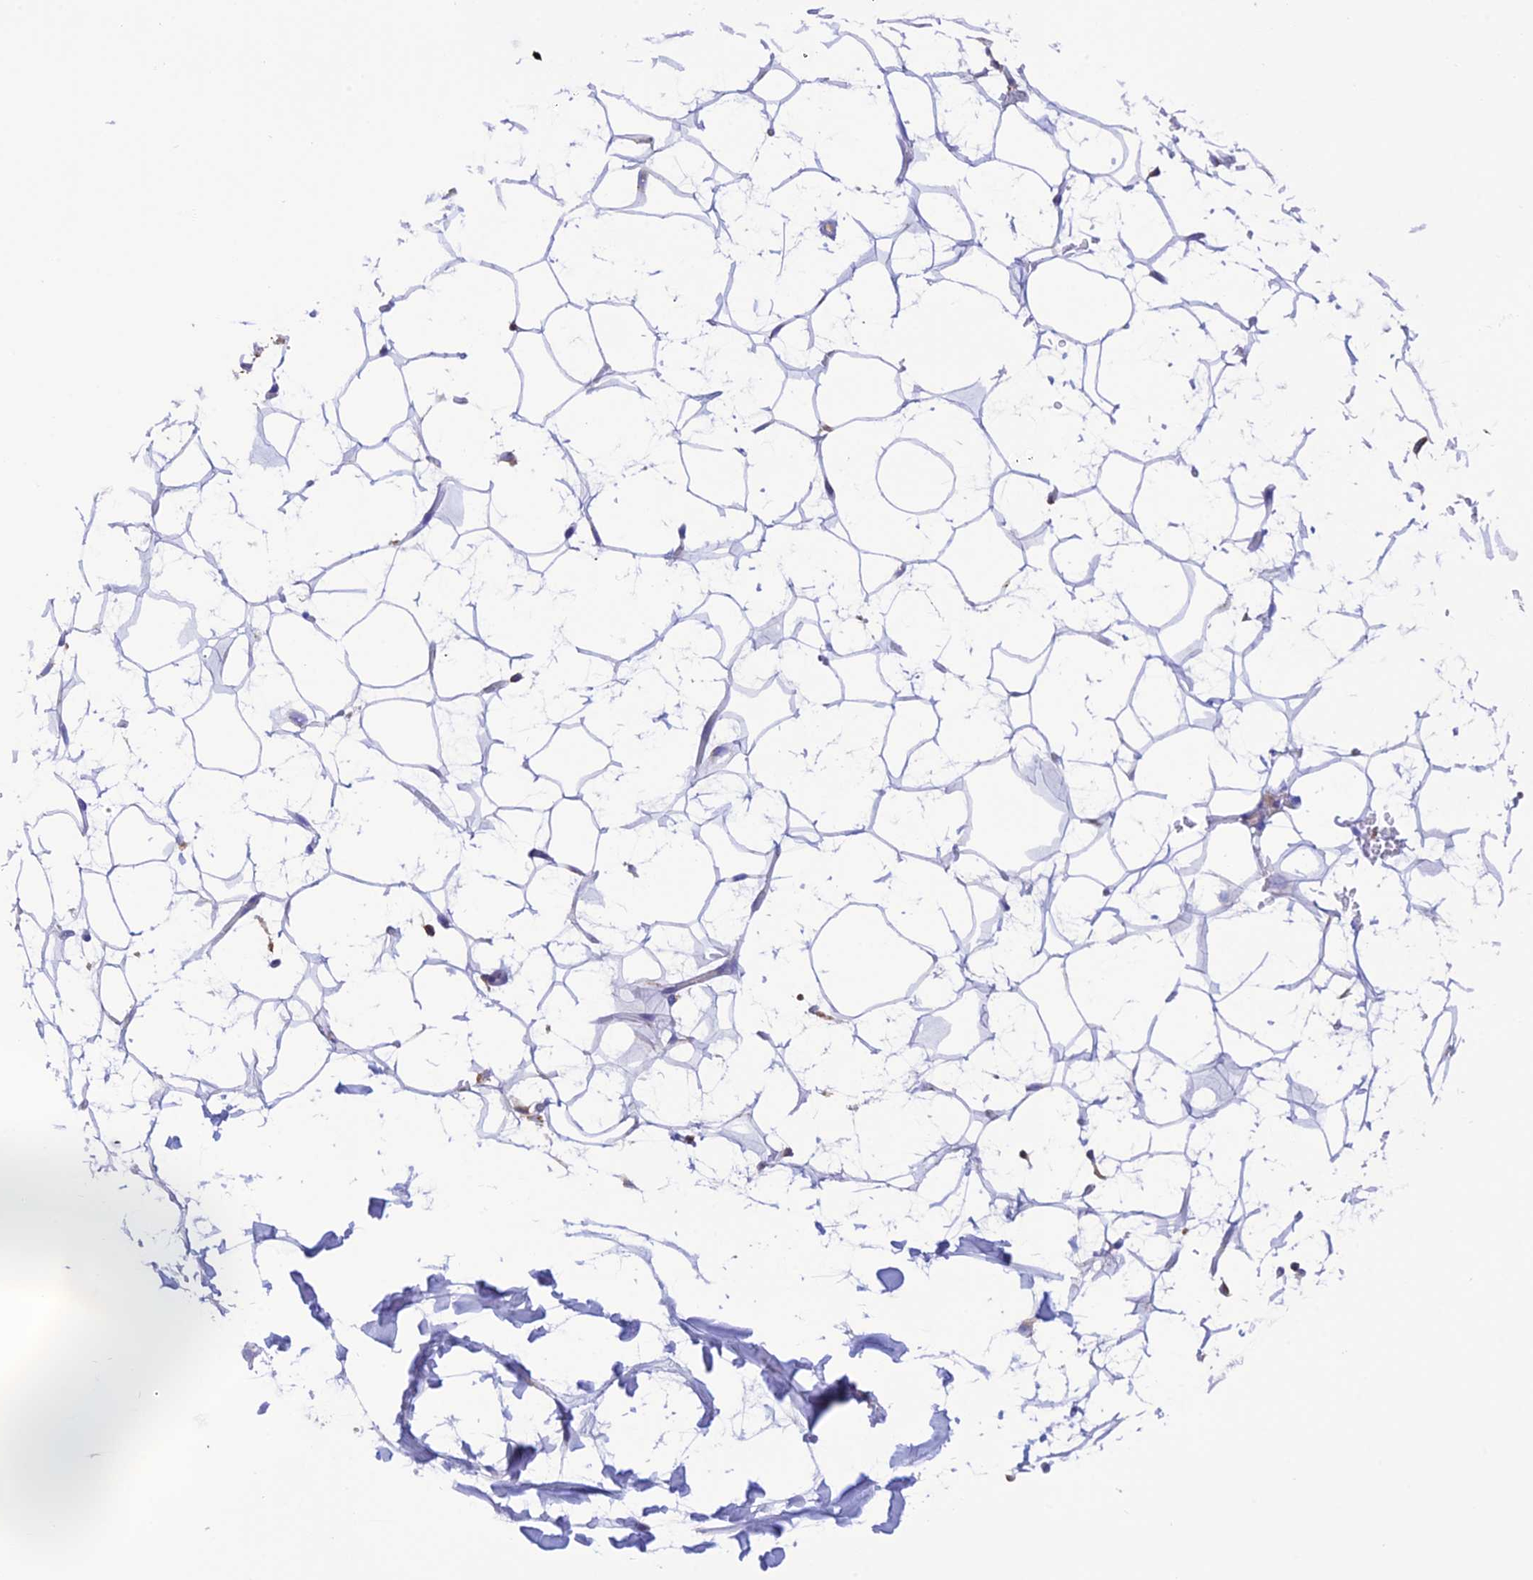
{"staining": {"intensity": "negative", "quantity": "none", "location": "none"}, "tissue": "adipose tissue", "cell_type": "Adipocytes", "image_type": "normal", "snomed": [{"axis": "morphology", "description": "Normal tissue, NOS"}, {"axis": "topography", "description": "Breast"}], "caption": "Adipocytes show no significant expression in benign adipose tissue.", "gene": "ENSG00000255439", "patient": {"sex": "female", "age": 26}}